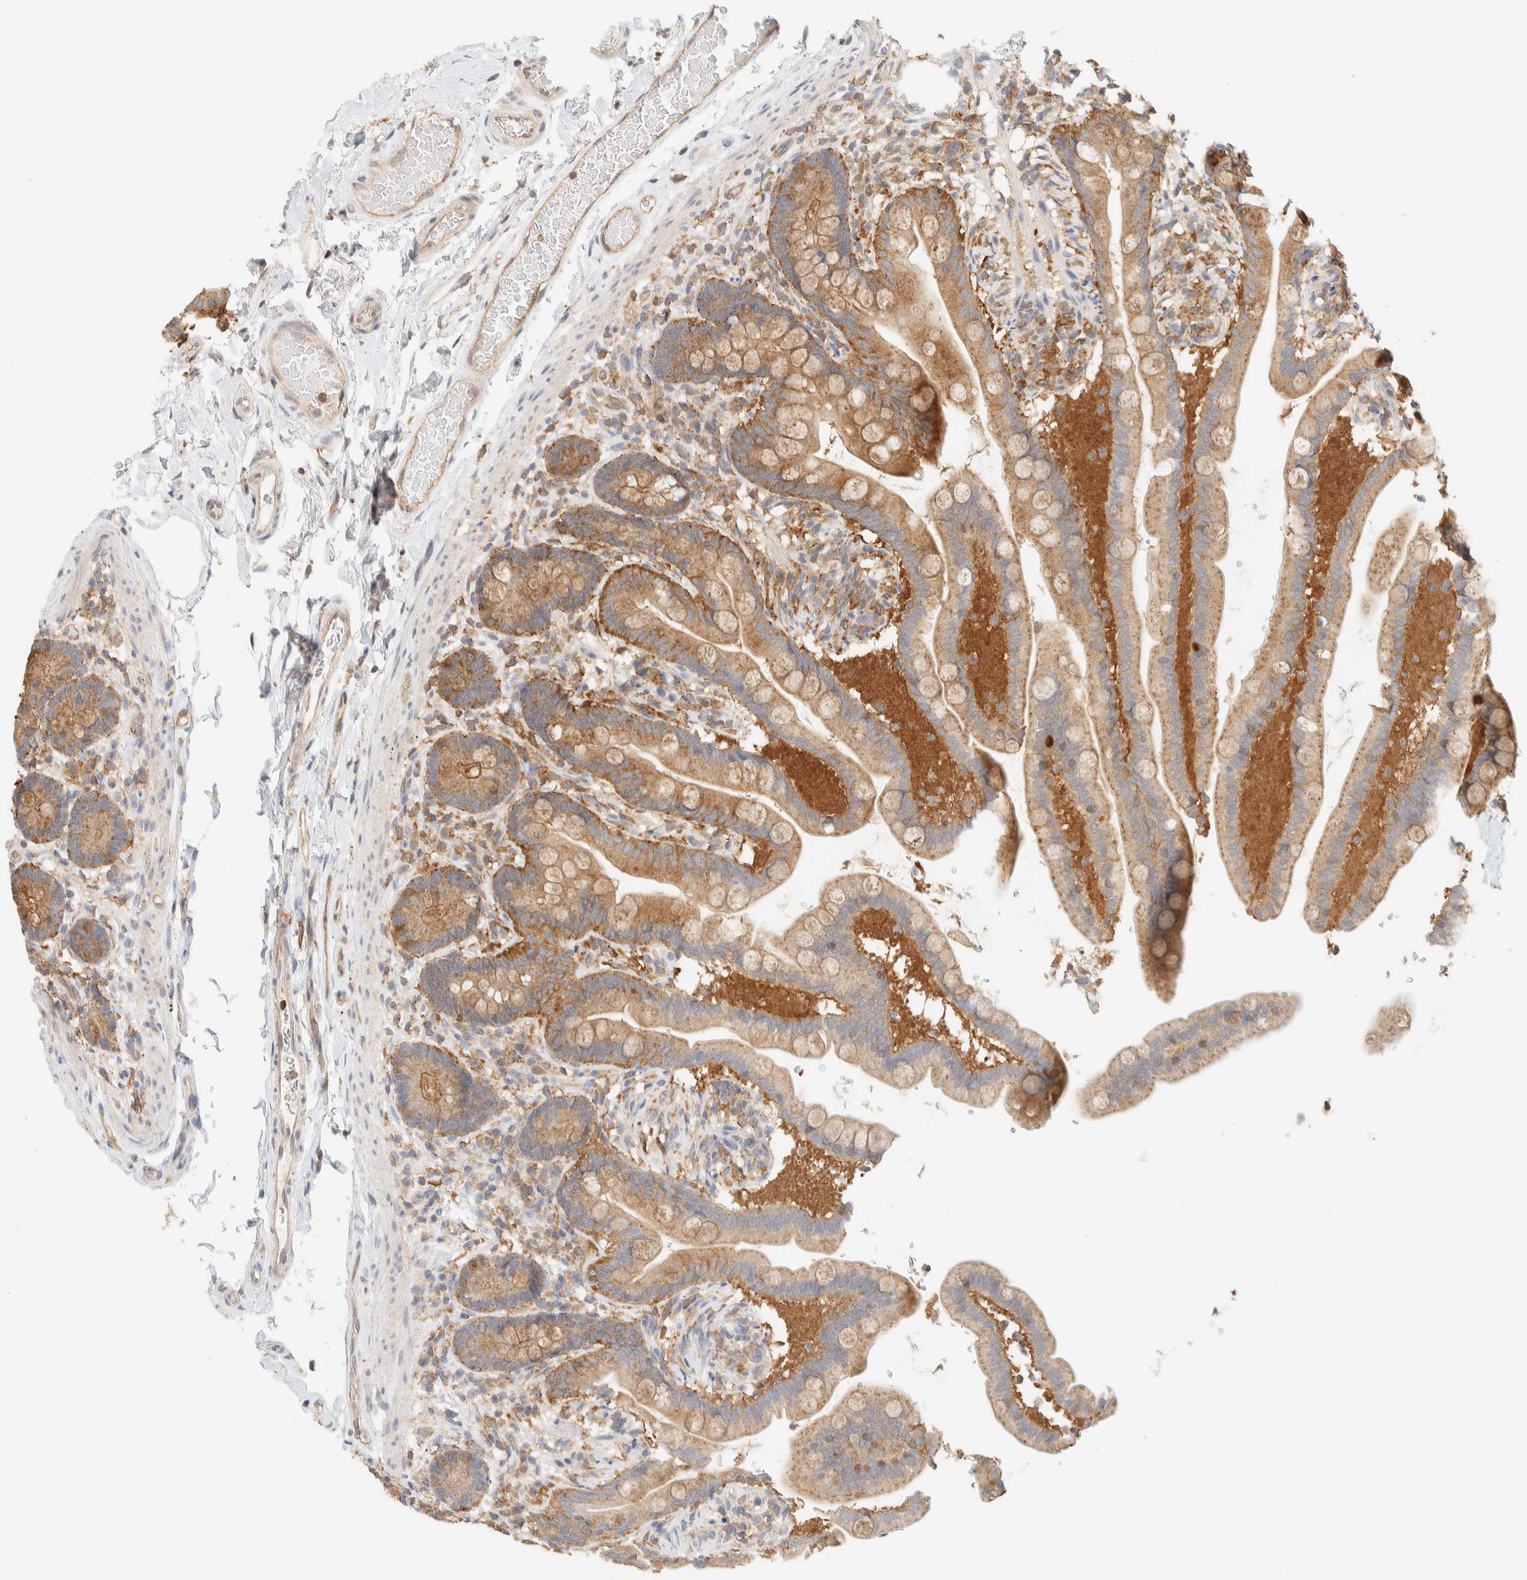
{"staining": {"intensity": "negative", "quantity": "none", "location": "none"}, "tissue": "colon", "cell_type": "Endothelial cells", "image_type": "normal", "snomed": [{"axis": "morphology", "description": "Normal tissue, NOS"}, {"axis": "topography", "description": "Smooth muscle"}, {"axis": "topography", "description": "Colon"}], "caption": "An image of colon stained for a protein displays no brown staining in endothelial cells.", "gene": "TBC1D8B", "patient": {"sex": "male", "age": 73}}